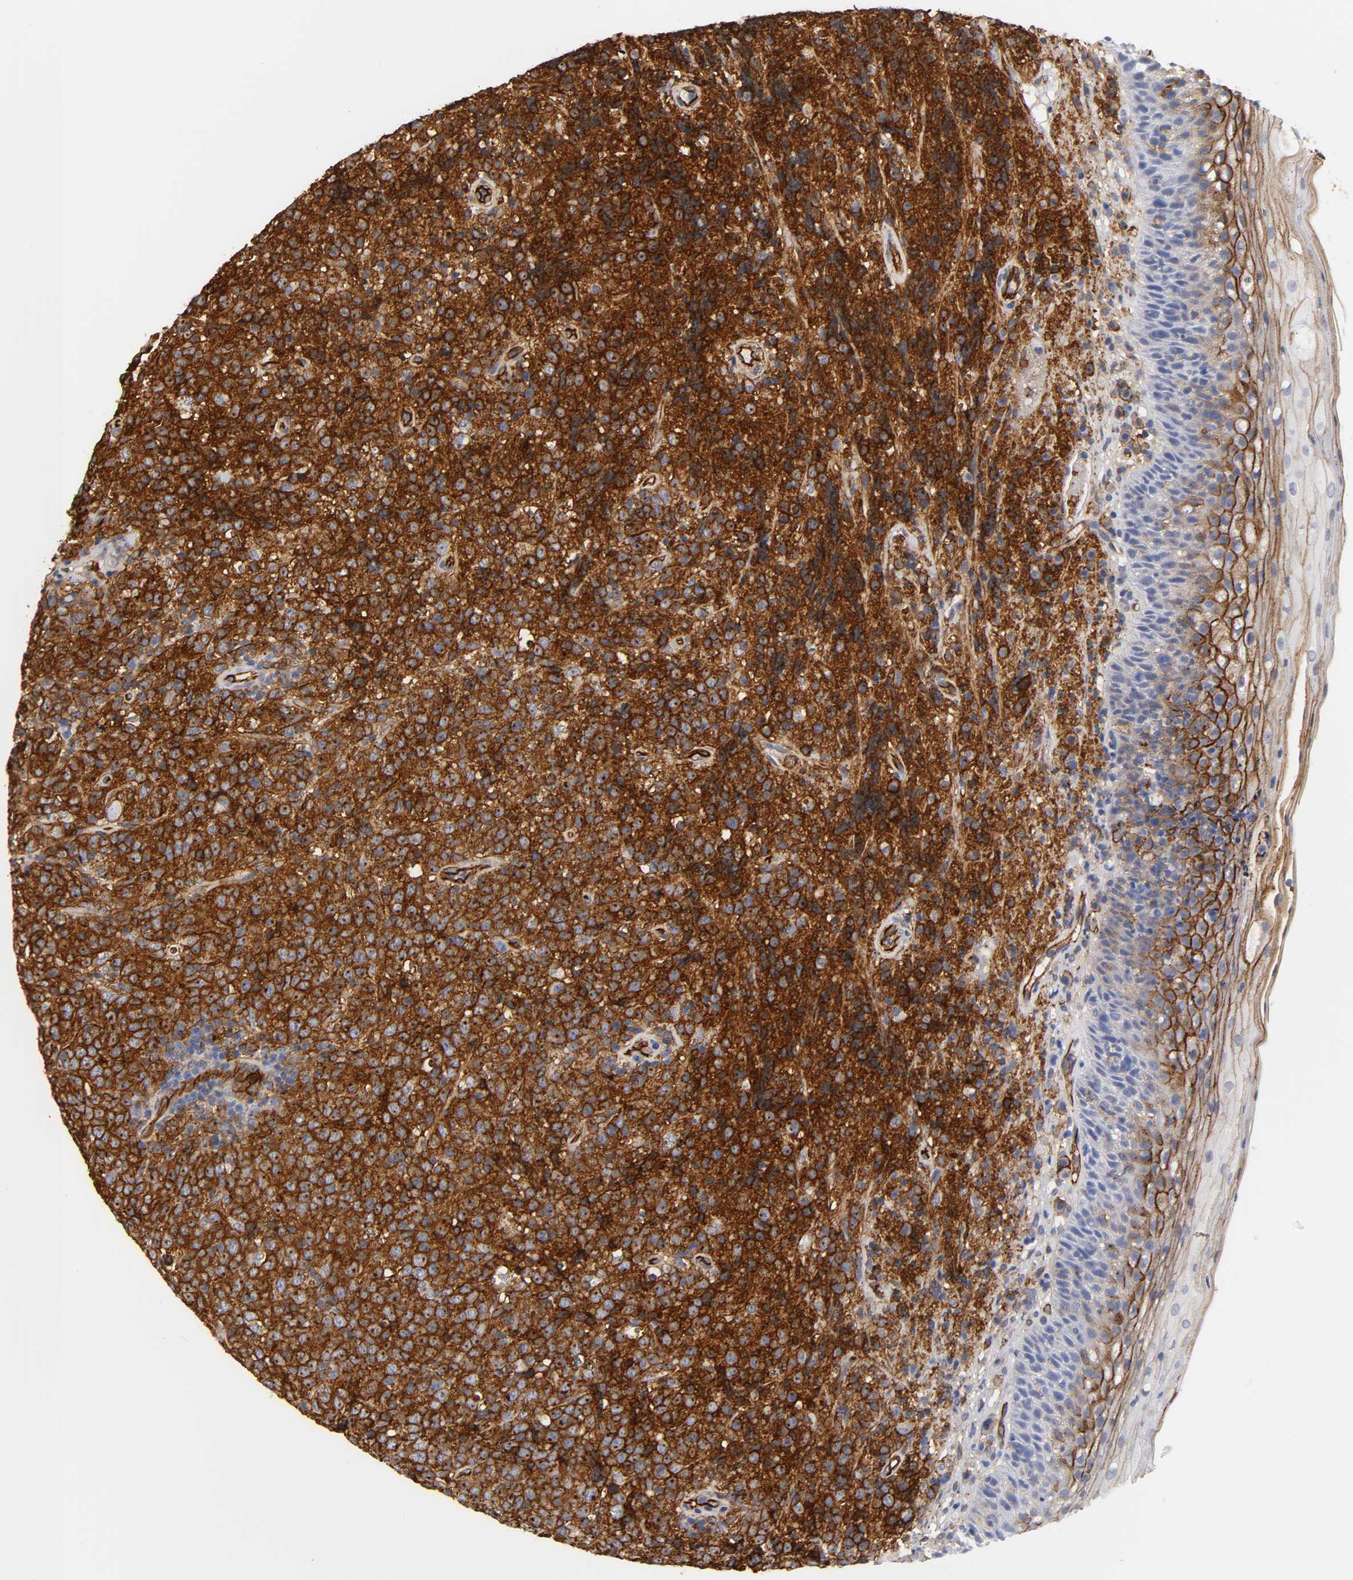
{"staining": {"intensity": "strong", "quantity": ">75%", "location": "cytoplasmic/membranous"}, "tissue": "lymphoma", "cell_type": "Tumor cells", "image_type": "cancer", "snomed": [{"axis": "morphology", "description": "Malignant lymphoma, non-Hodgkin's type, High grade"}, {"axis": "topography", "description": "Tonsil"}], "caption": "A high amount of strong cytoplasmic/membranous staining is identified in about >75% of tumor cells in lymphoma tissue. (Stains: DAB in brown, nuclei in blue, Microscopy: brightfield microscopy at high magnification).", "gene": "ICAM1", "patient": {"sex": "female", "age": 36}}